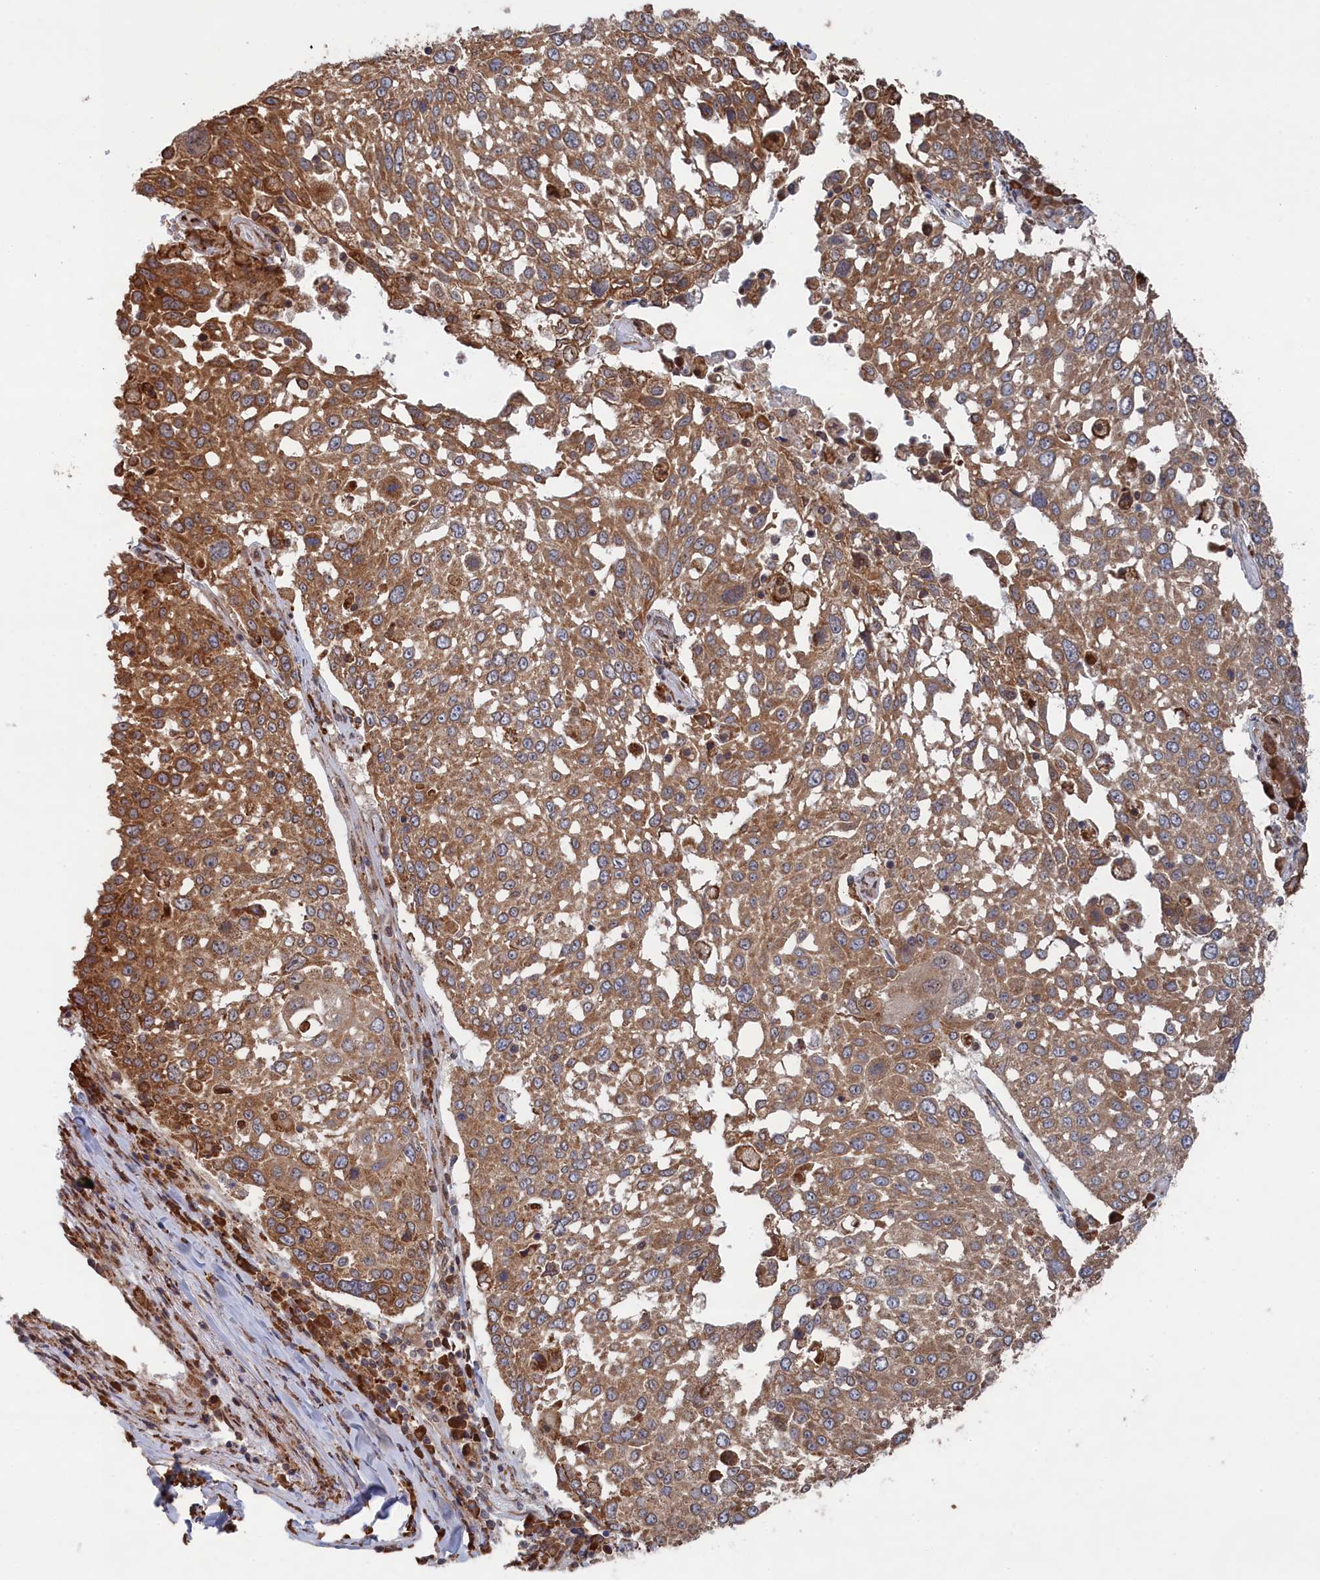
{"staining": {"intensity": "moderate", "quantity": ">75%", "location": "cytoplasmic/membranous"}, "tissue": "lung cancer", "cell_type": "Tumor cells", "image_type": "cancer", "snomed": [{"axis": "morphology", "description": "Squamous cell carcinoma, NOS"}, {"axis": "topography", "description": "Lung"}], "caption": "This image shows immunohistochemistry staining of lung squamous cell carcinoma, with medium moderate cytoplasmic/membranous expression in about >75% of tumor cells.", "gene": "BPIFB6", "patient": {"sex": "male", "age": 65}}